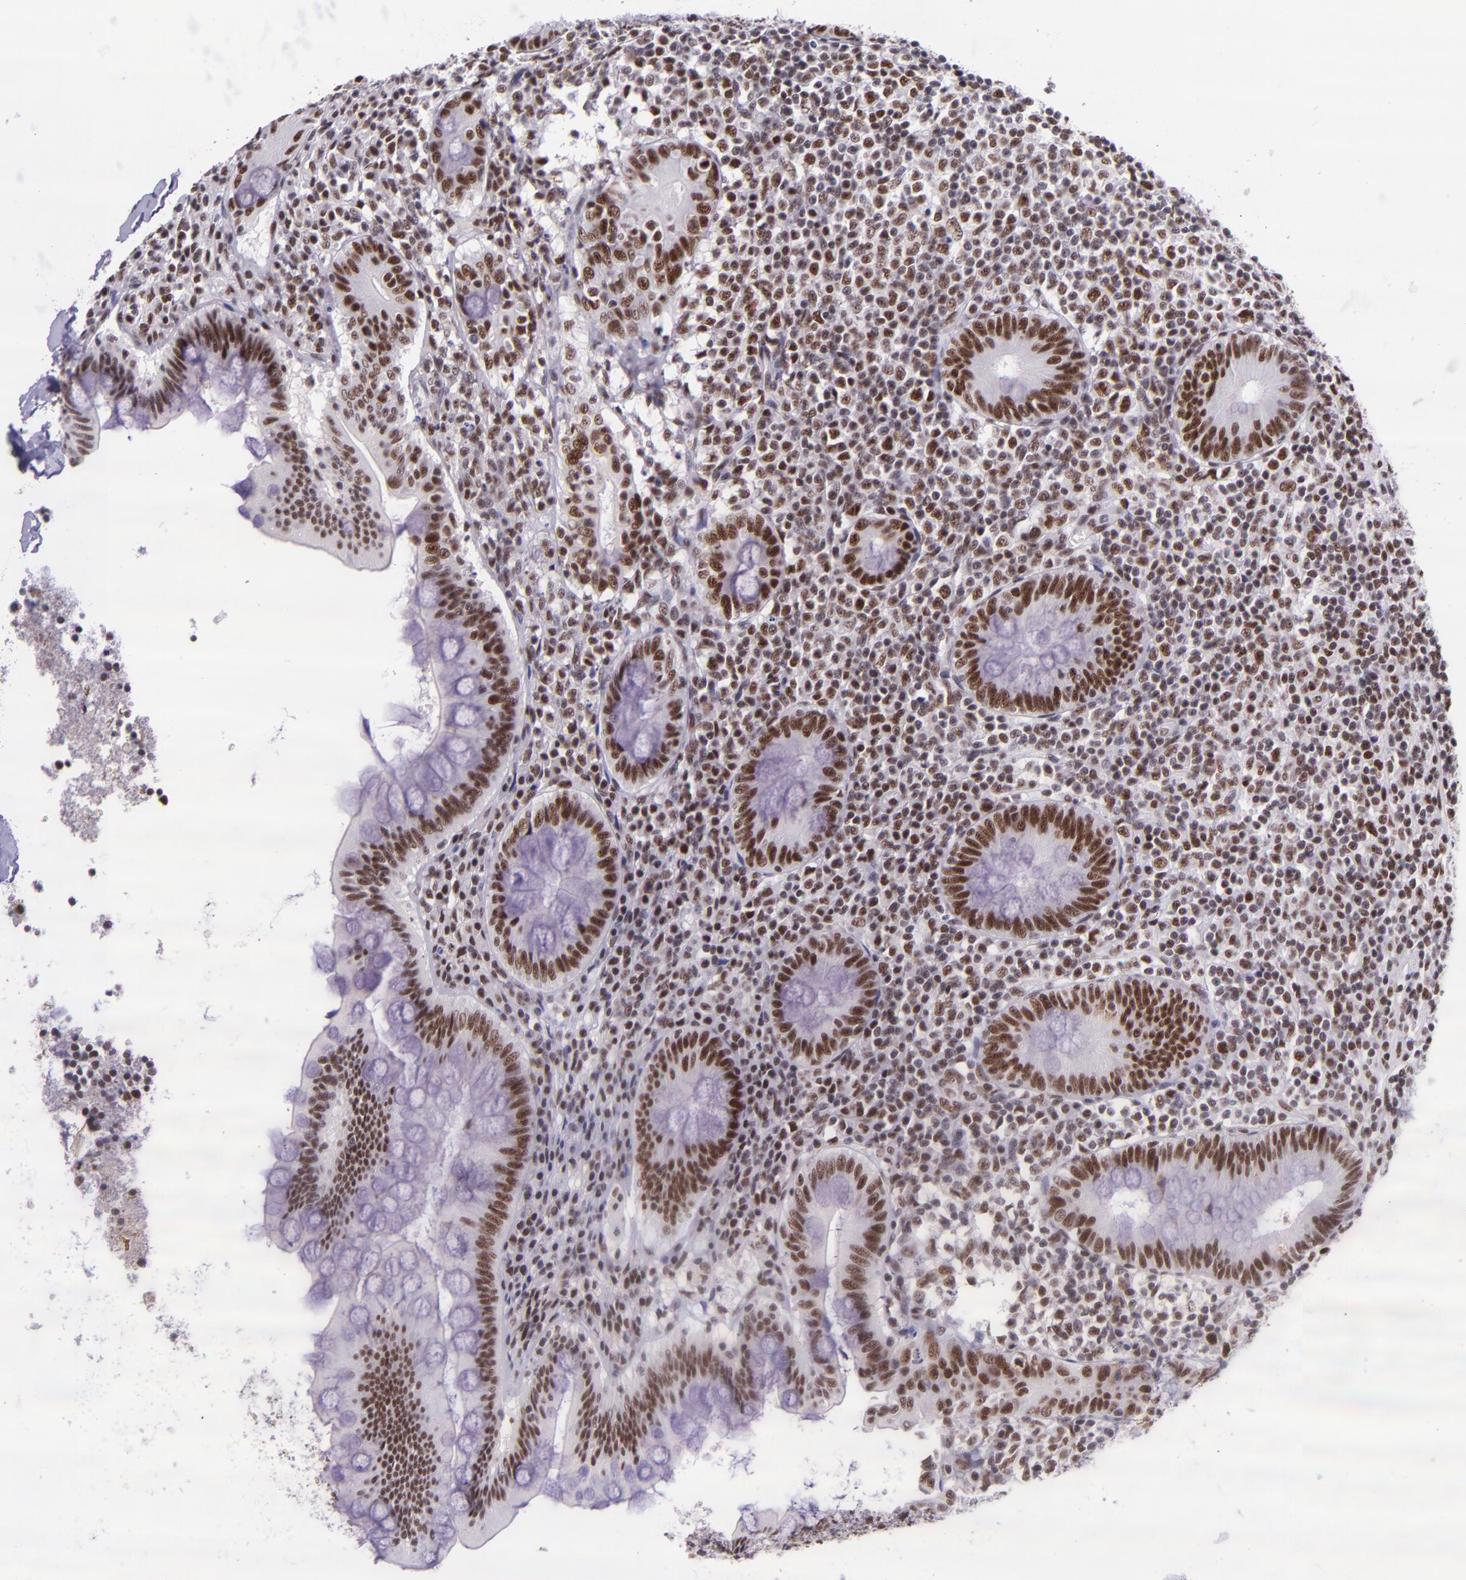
{"staining": {"intensity": "strong", "quantity": ">75%", "location": "nuclear"}, "tissue": "appendix", "cell_type": "Glandular cells", "image_type": "normal", "snomed": [{"axis": "morphology", "description": "Normal tissue, NOS"}, {"axis": "topography", "description": "Appendix"}], "caption": "Immunohistochemistry staining of normal appendix, which exhibits high levels of strong nuclear staining in approximately >75% of glandular cells indicating strong nuclear protein staining. The staining was performed using DAB (brown) for protein detection and nuclei were counterstained in hematoxylin (blue).", "gene": "GPKOW", "patient": {"sex": "female", "age": 66}}